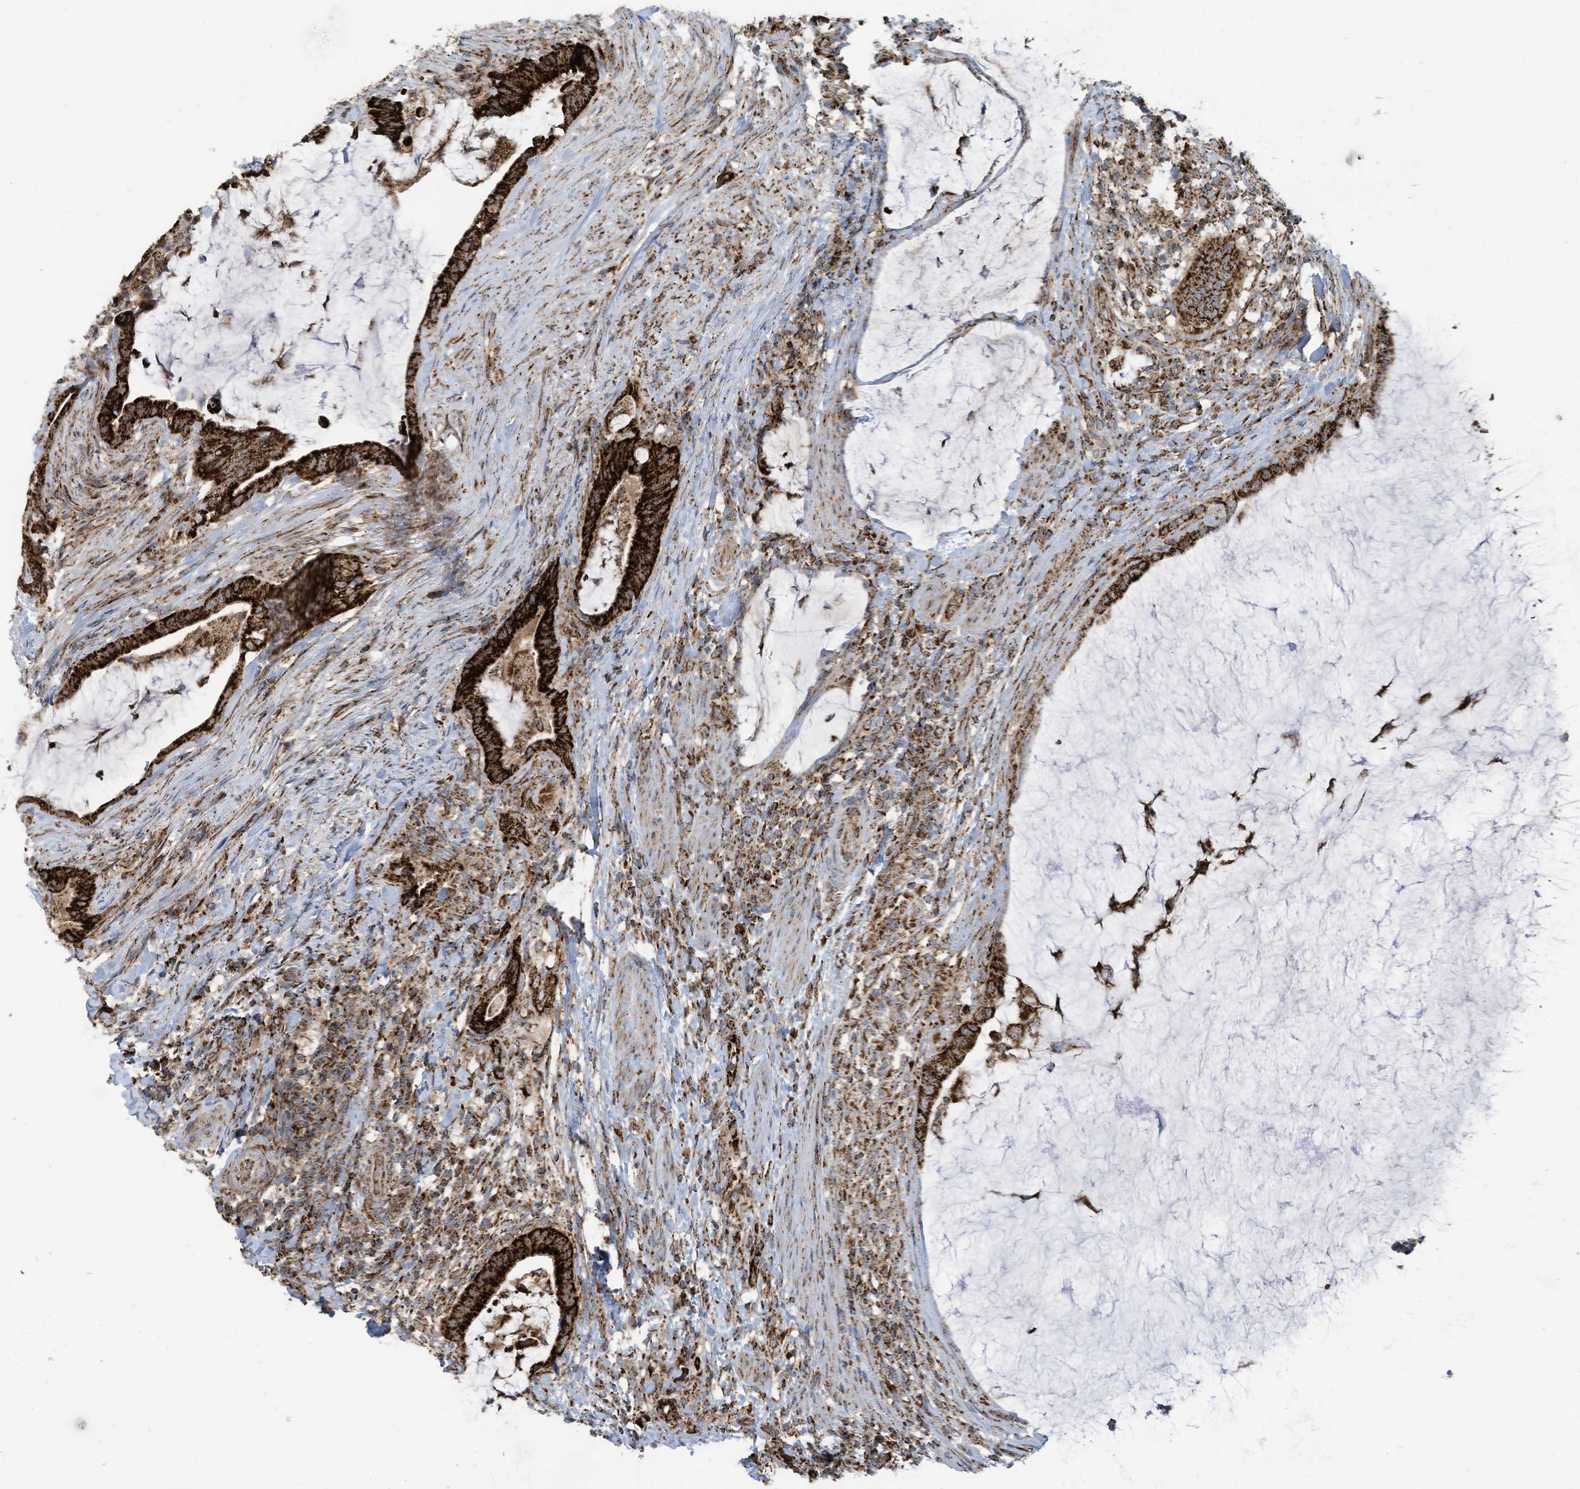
{"staining": {"intensity": "strong", "quantity": ">75%", "location": "cytoplasmic/membranous"}, "tissue": "colorectal cancer", "cell_type": "Tumor cells", "image_type": "cancer", "snomed": [{"axis": "morphology", "description": "Adenocarcinoma, NOS"}, {"axis": "topography", "description": "Colon"}], "caption": "About >75% of tumor cells in colorectal cancer demonstrate strong cytoplasmic/membranous protein positivity as visualized by brown immunohistochemical staining.", "gene": "COX10", "patient": {"sex": "female", "age": 66}}